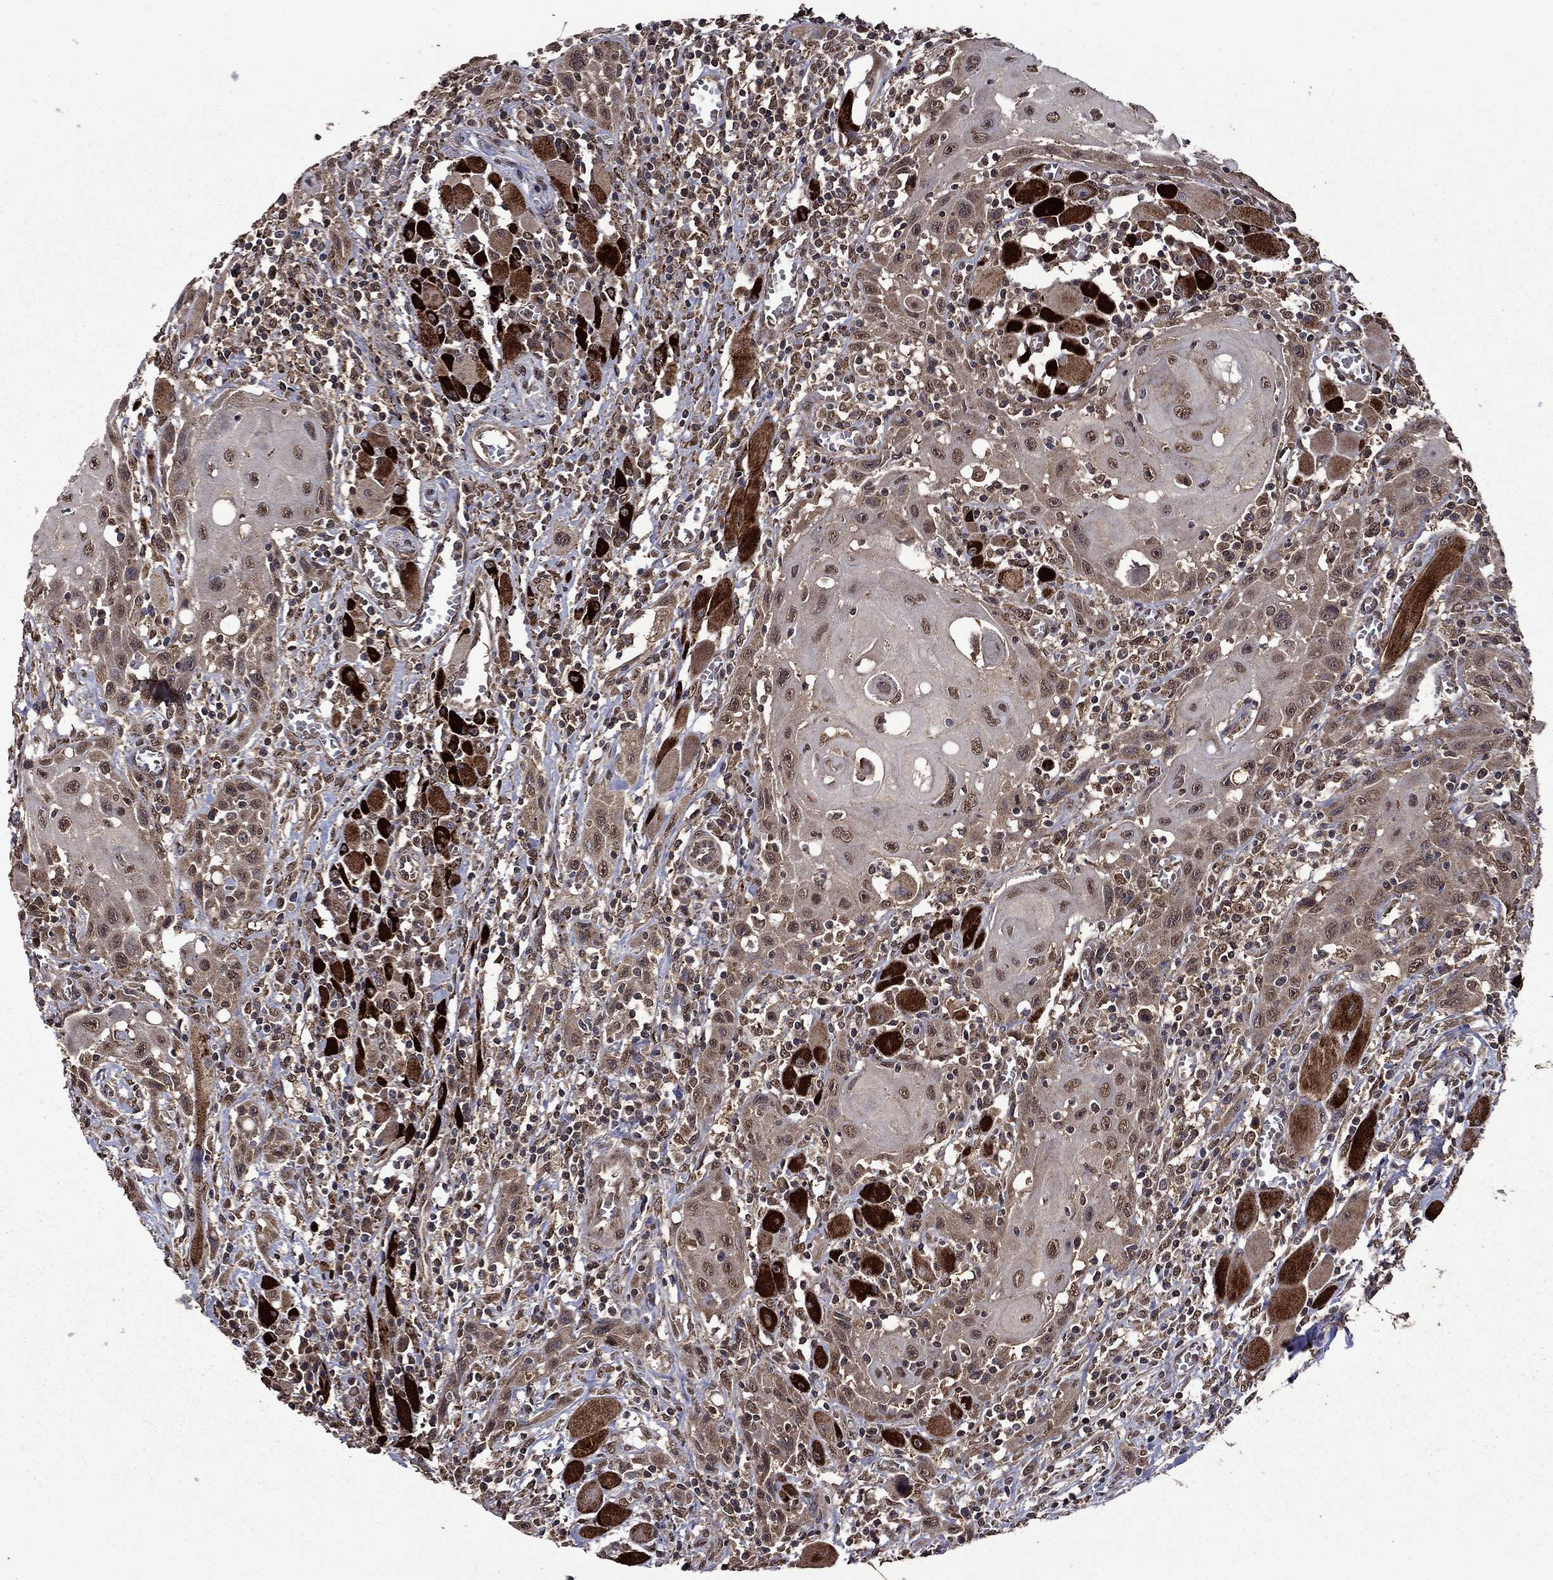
{"staining": {"intensity": "weak", "quantity": ">75%", "location": "cytoplasmic/membranous,nuclear"}, "tissue": "head and neck cancer", "cell_type": "Tumor cells", "image_type": "cancer", "snomed": [{"axis": "morphology", "description": "Normal tissue, NOS"}, {"axis": "morphology", "description": "Squamous cell carcinoma, NOS"}, {"axis": "topography", "description": "Oral tissue"}, {"axis": "topography", "description": "Head-Neck"}], "caption": "A low amount of weak cytoplasmic/membranous and nuclear staining is appreciated in approximately >75% of tumor cells in squamous cell carcinoma (head and neck) tissue.", "gene": "ITM2B", "patient": {"sex": "male", "age": 71}}